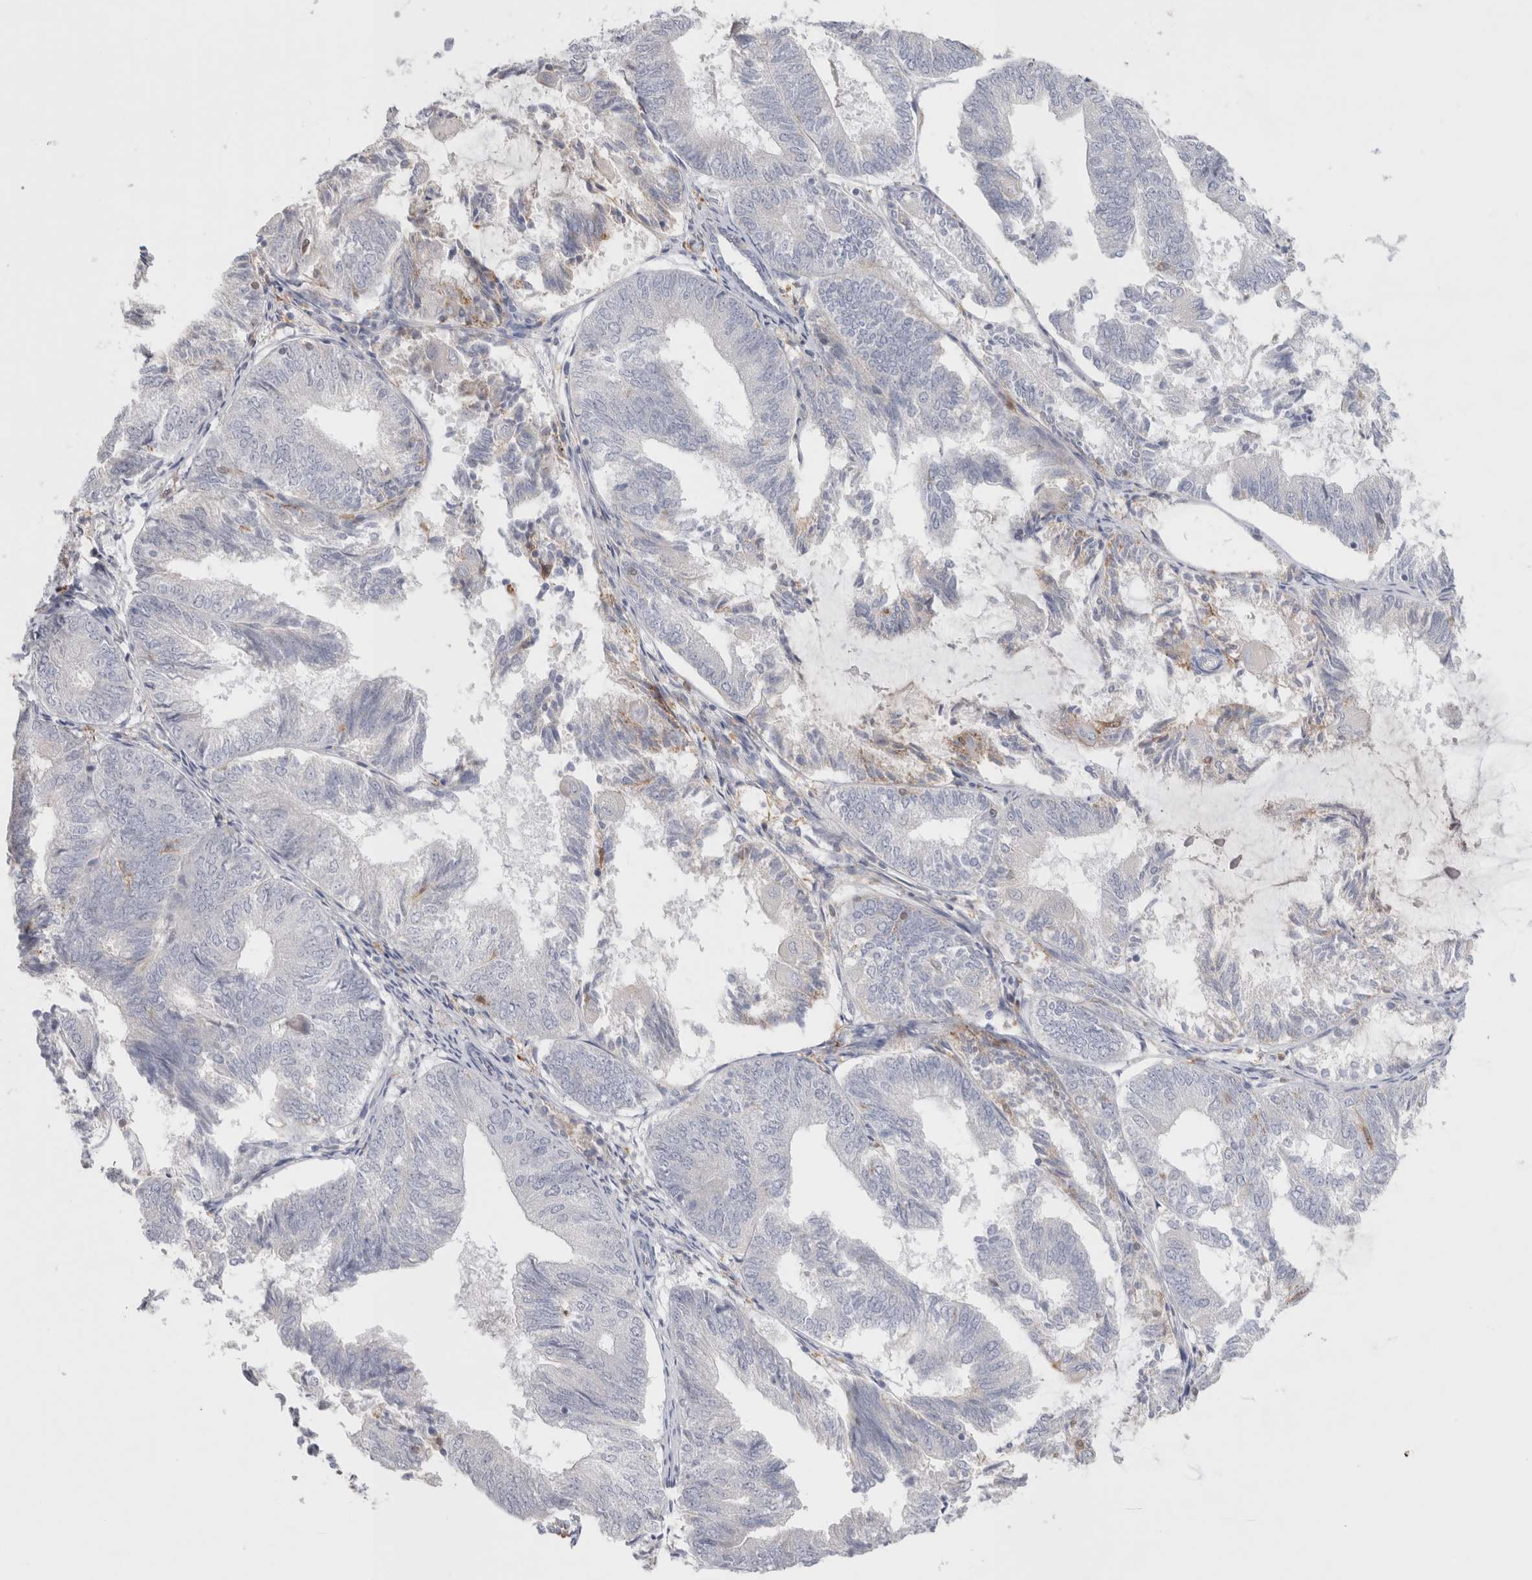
{"staining": {"intensity": "moderate", "quantity": "25%-75%", "location": "cytoplasmic/membranous"}, "tissue": "endometrial cancer", "cell_type": "Tumor cells", "image_type": "cancer", "snomed": [{"axis": "morphology", "description": "Adenocarcinoma, NOS"}, {"axis": "topography", "description": "Endometrium"}], "caption": "Immunohistochemical staining of human endometrial cancer displays moderate cytoplasmic/membranous protein positivity in approximately 25%-75% of tumor cells.", "gene": "HPGDS", "patient": {"sex": "female", "age": 81}}